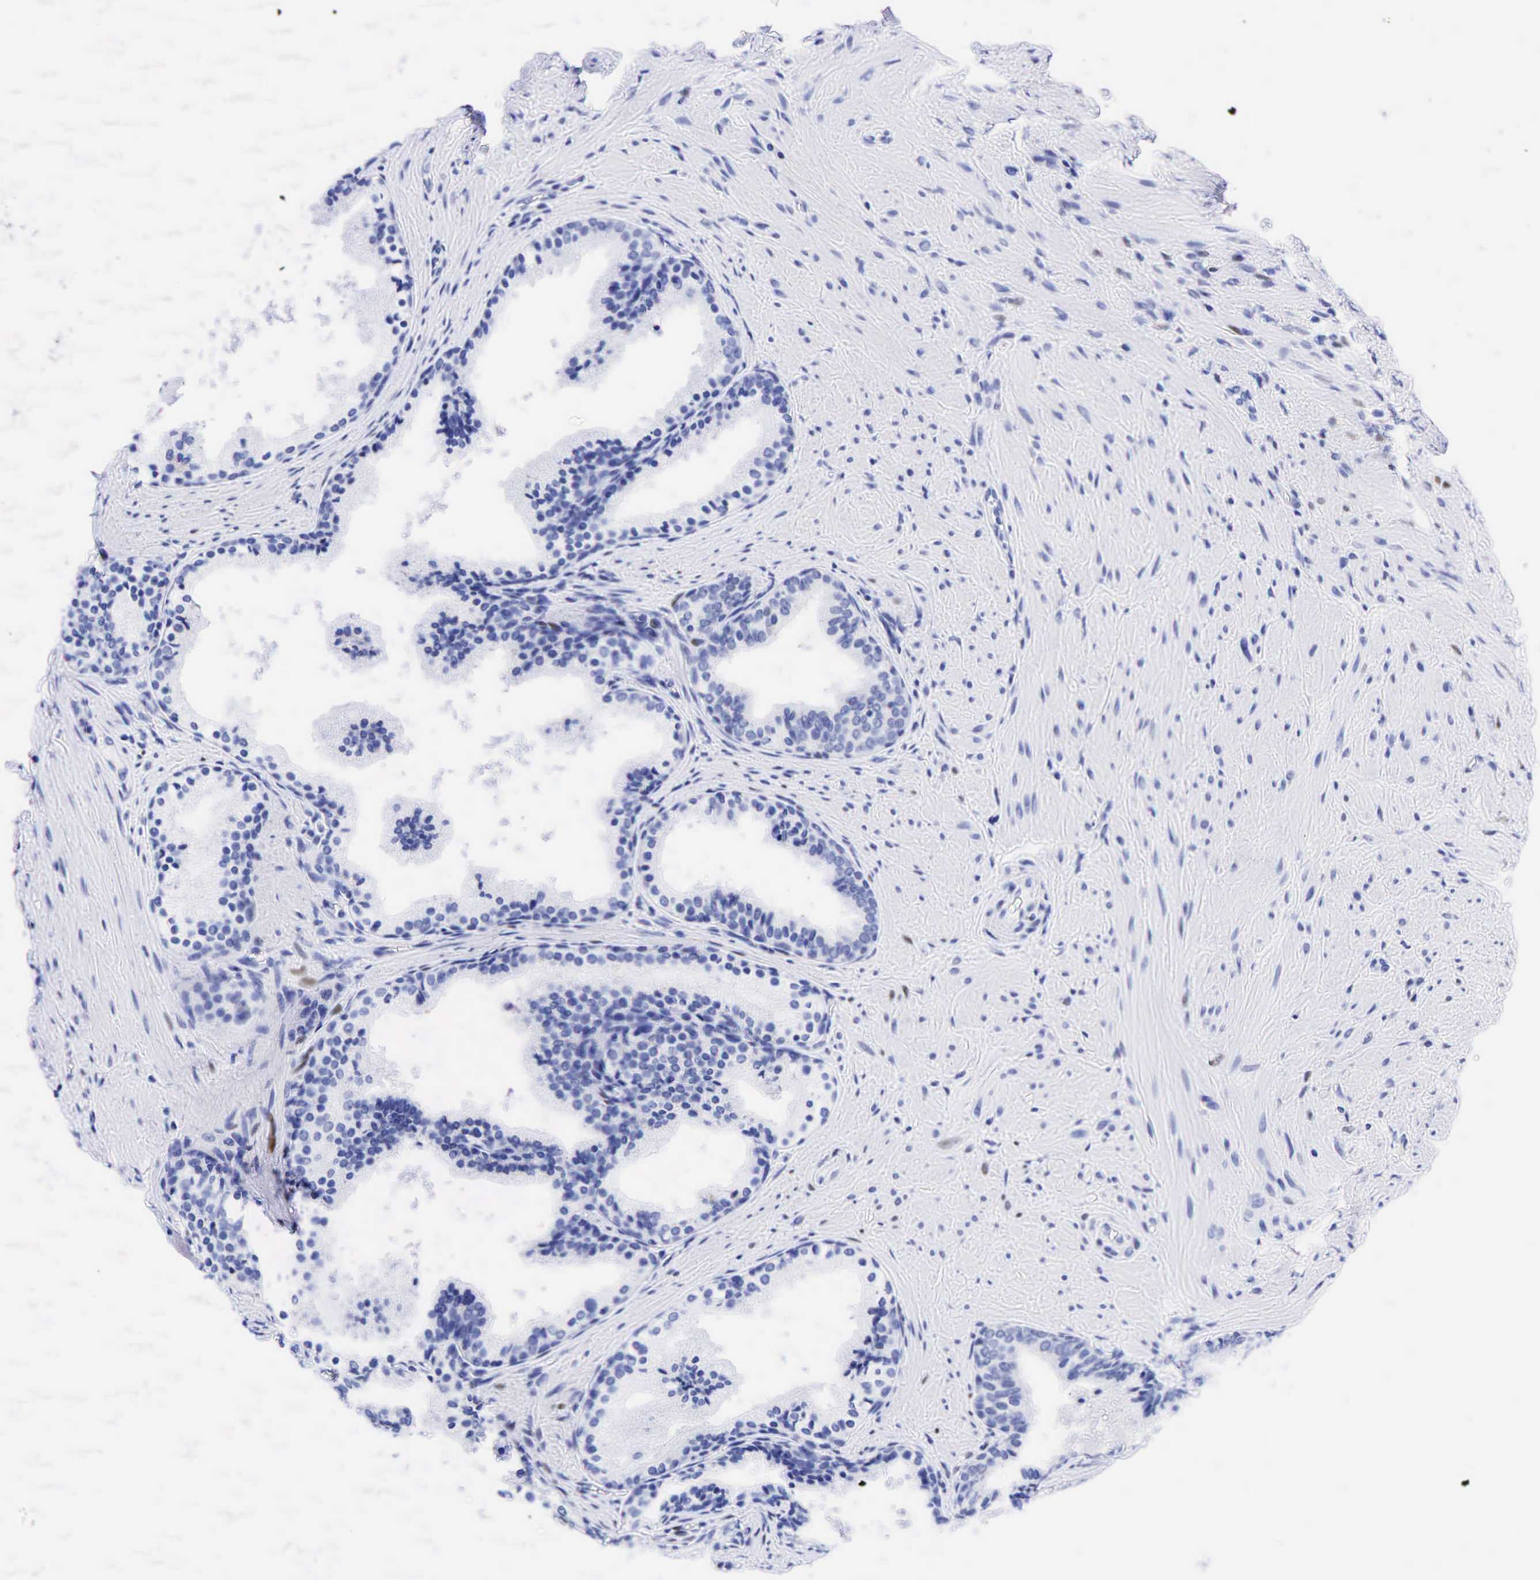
{"staining": {"intensity": "negative", "quantity": "none", "location": "none"}, "tissue": "prostate", "cell_type": "Glandular cells", "image_type": "normal", "snomed": [{"axis": "morphology", "description": "Normal tissue, NOS"}, {"axis": "topography", "description": "Prostate"}], "caption": "Glandular cells show no significant positivity in benign prostate.", "gene": "ESR1", "patient": {"sex": "male", "age": 65}}